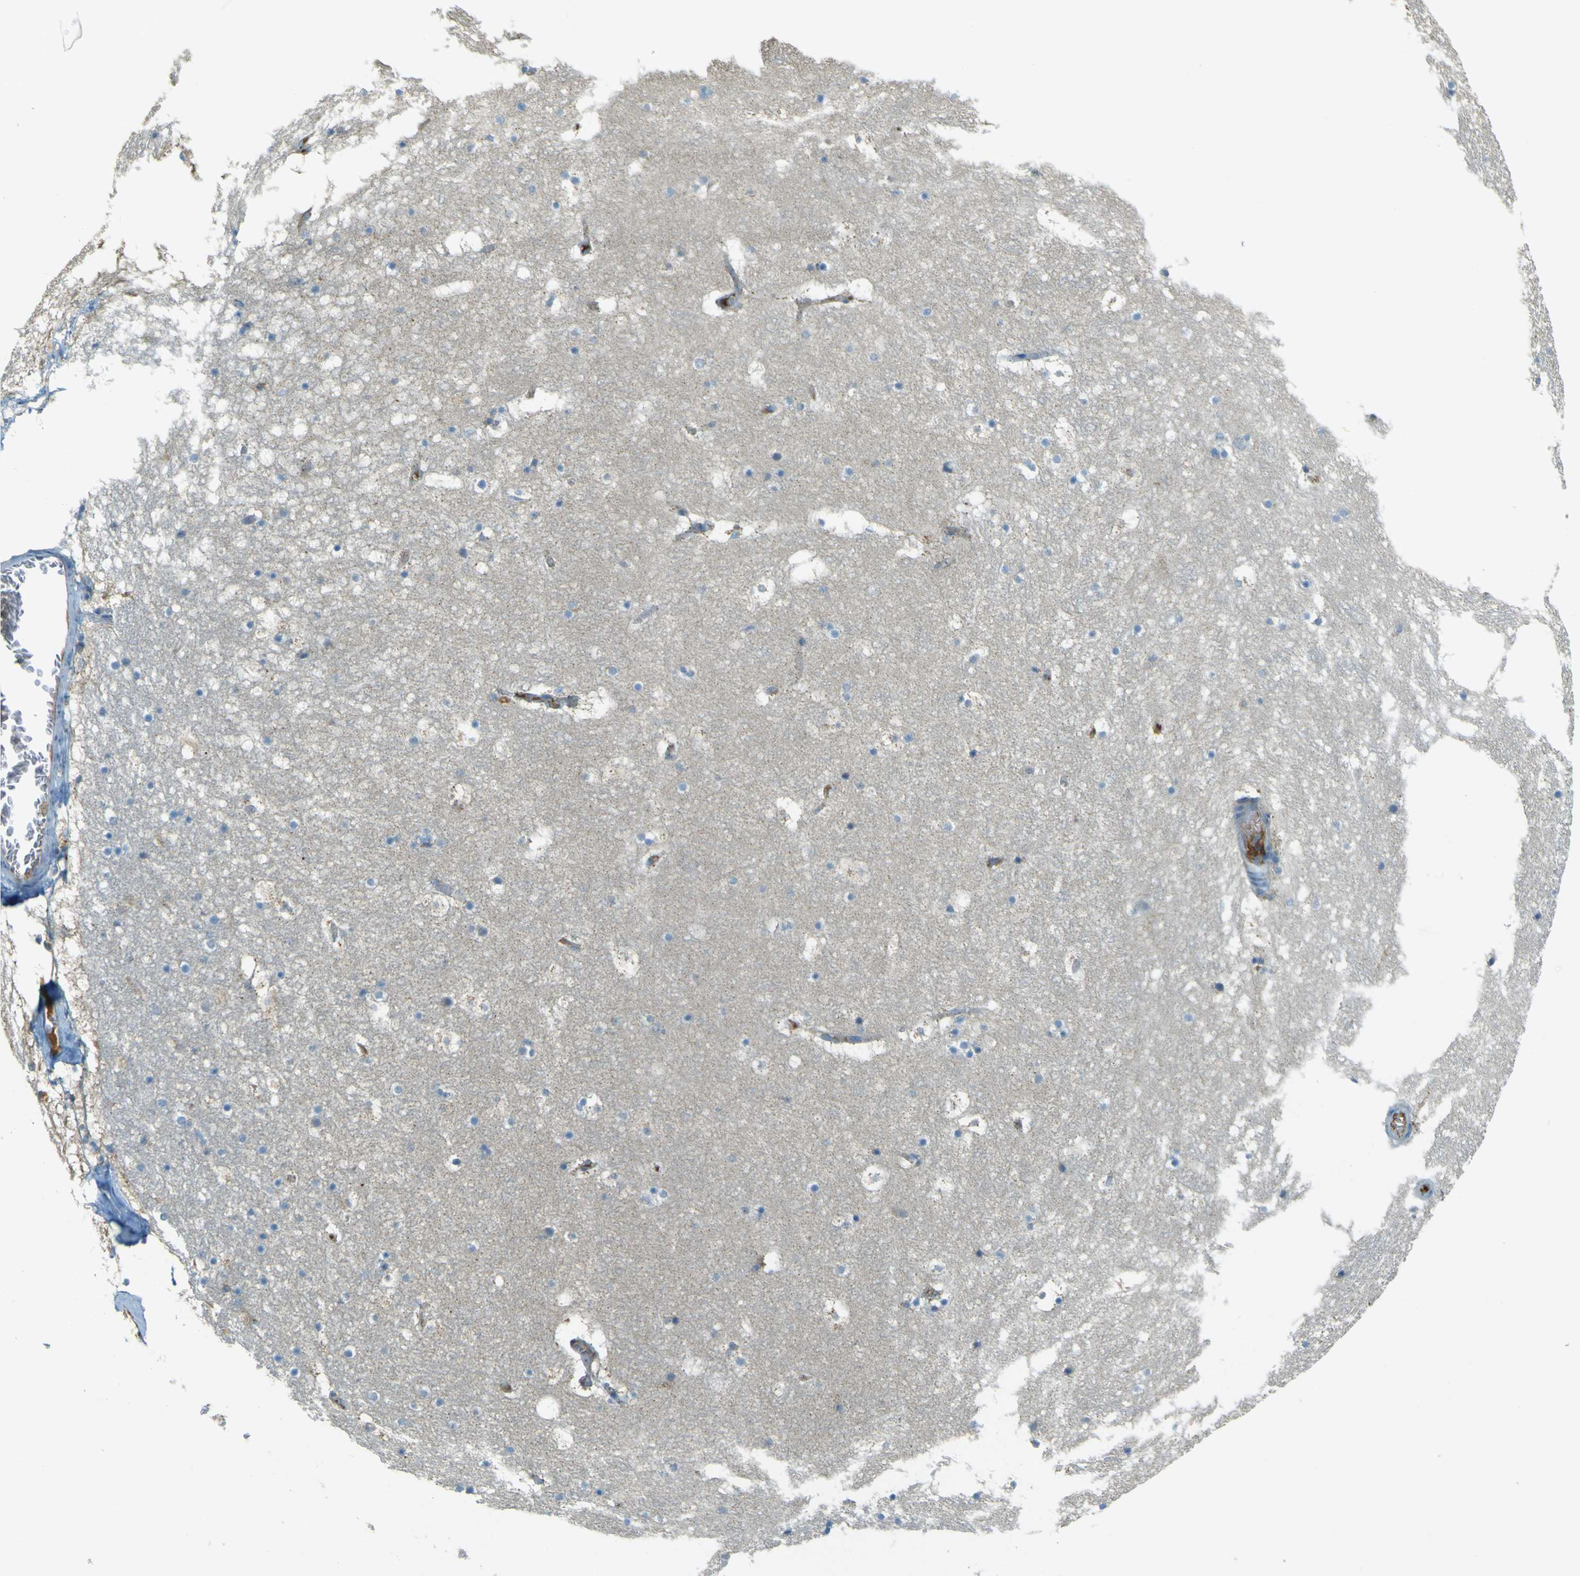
{"staining": {"intensity": "negative", "quantity": "none", "location": "none"}, "tissue": "hippocampus", "cell_type": "Glial cells", "image_type": "normal", "snomed": [{"axis": "morphology", "description": "Normal tissue, NOS"}, {"axis": "topography", "description": "Hippocampus"}], "caption": "Immunohistochemistry of unremarkable human hippocampus demonstrates no expression in glial cells.", "gene": "FKTN", "patient": {"sex": "male", "age": 45}}